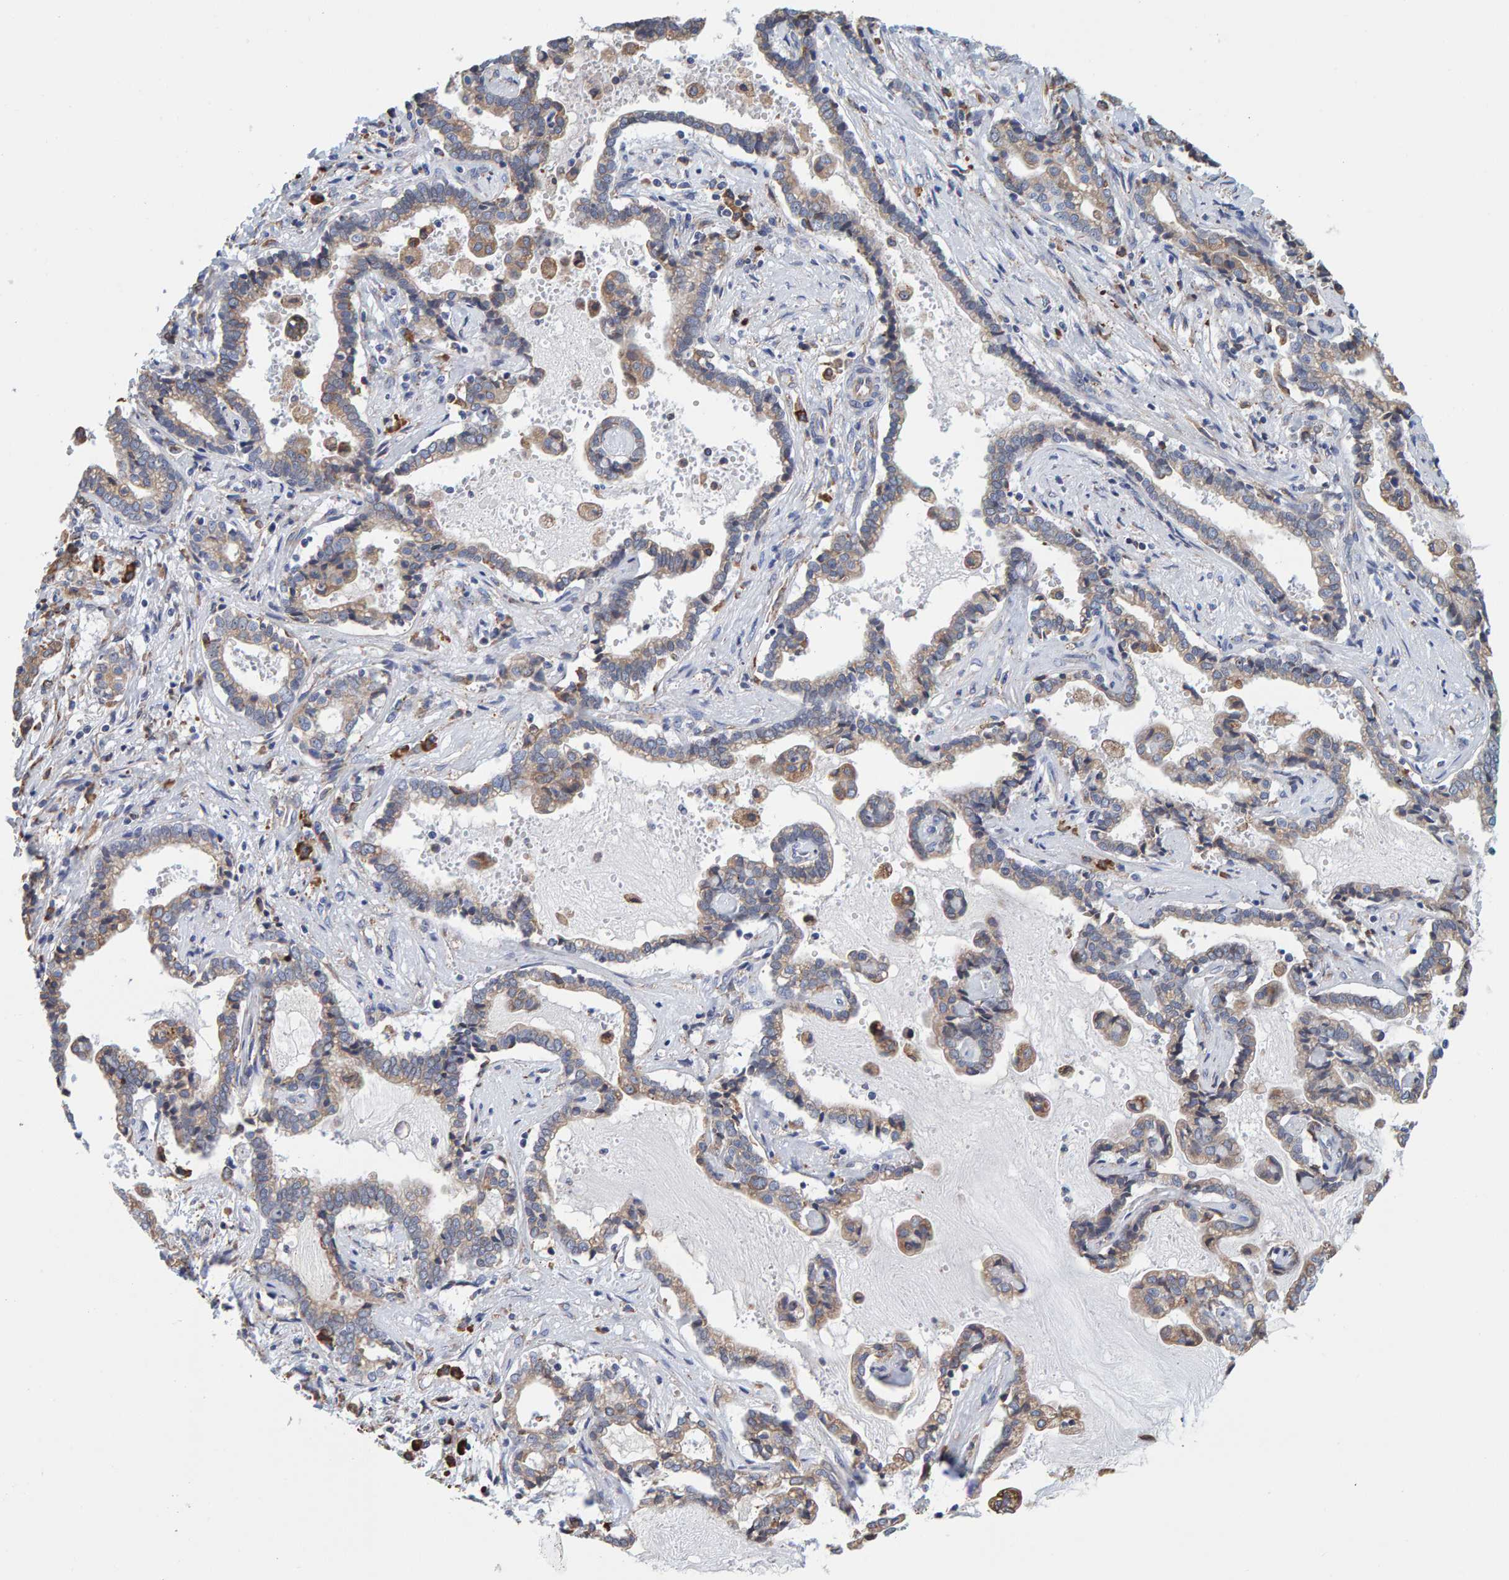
{"staining": {"intensity": "weak", "quantity": ">75%", "location": "cytoplasmic/membranous"}, "tissue": "liver cancer", "cell_type": "Tumor cells", "image_type": "cancer", "snomed": [{"axis": "morphology", "description": "Cholangiocarcinoma"}, {"axis": "topography", "description": "Liver"}], "caption": "A micrograph of human liver cholangiocarcinoma stained for a protein displays weak cytoplasmic/membranous brown staining in tumor cells.", "gene": "SGPL1", "patient": {"sex": "male", "age": 57}}